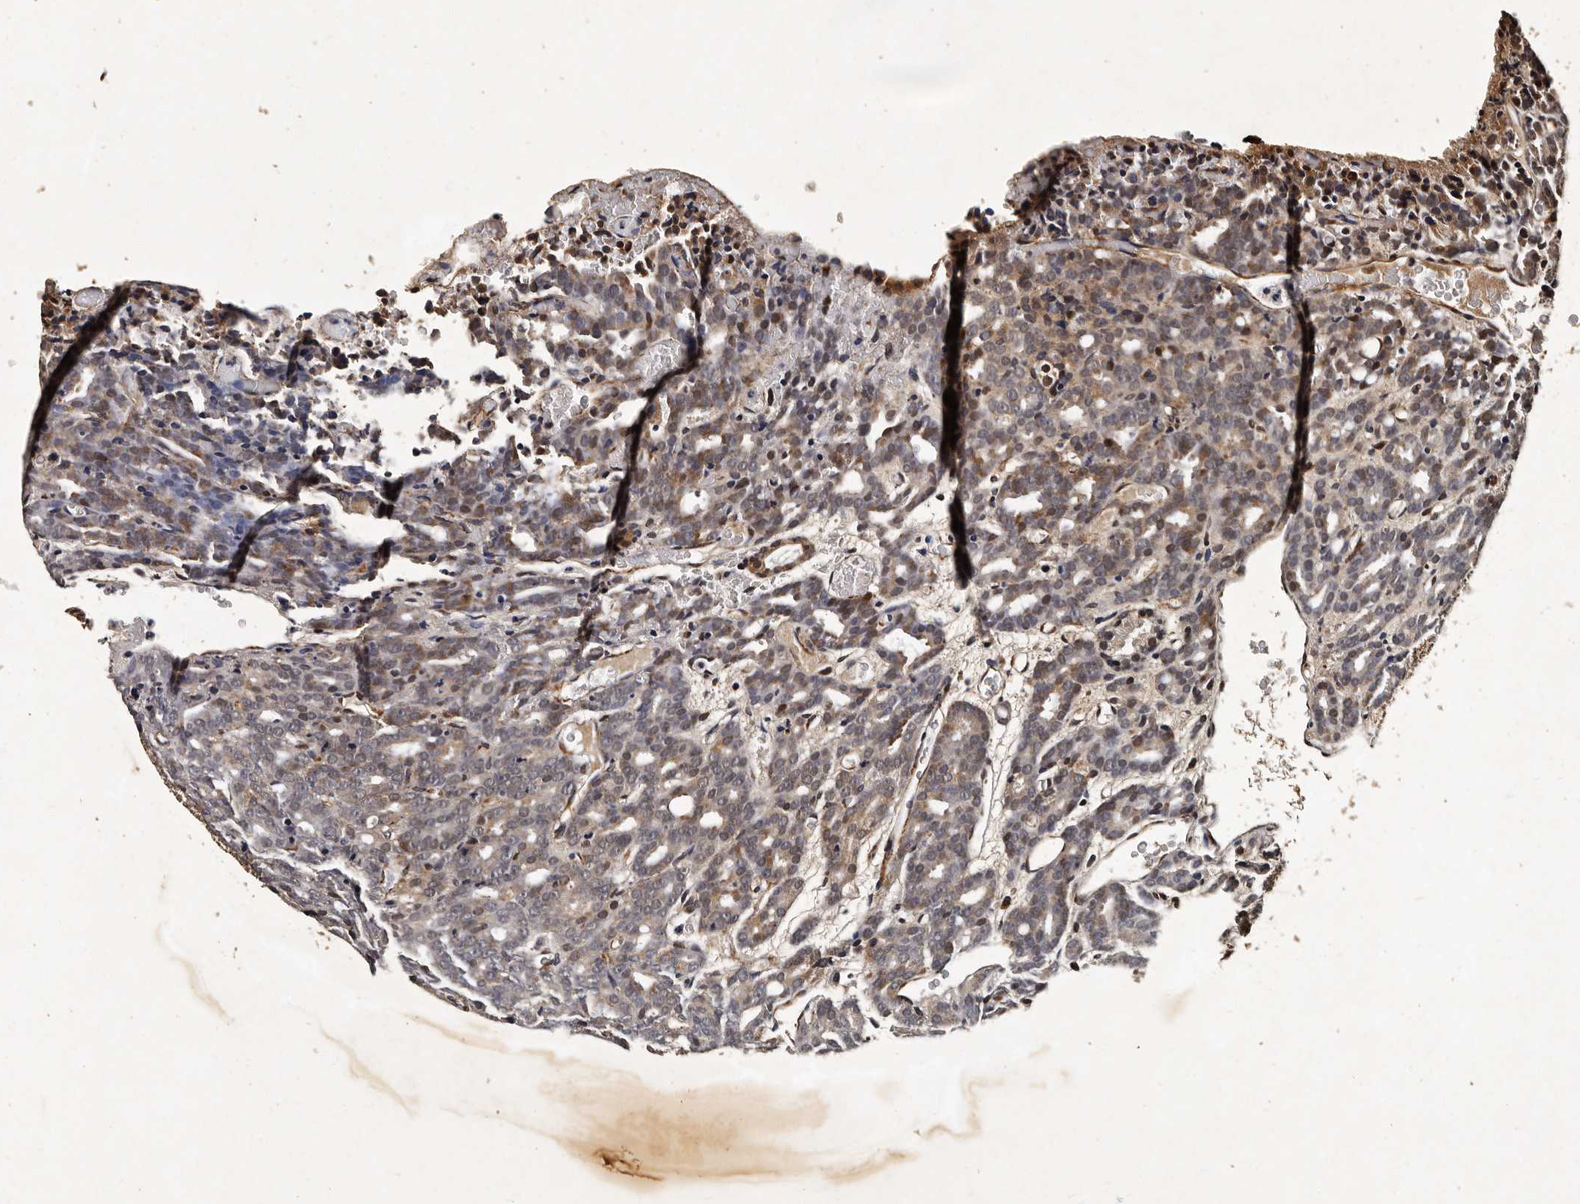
{"staining": {"intensity": "moderate", "quantity": "<25%", "location": "cytoplasmic/membranous,nuclear"}, "tissue": "prostate cancer", "cell_type": "Tumor cells", "image_type": "cancer", "snomed": [{"axis": "morphology", "description": "Adenocarcinoma, High grade"}, {"axis": "topography", "description": "Prostate"}], "caption": "The immunohistochemical stain shows moderate cytoplasmic/membranous and nuclear expression in tumor cells of prostate cancer tissue.", "gene": "CPNE3", "patient": {"sex": "male", "age": 62}}